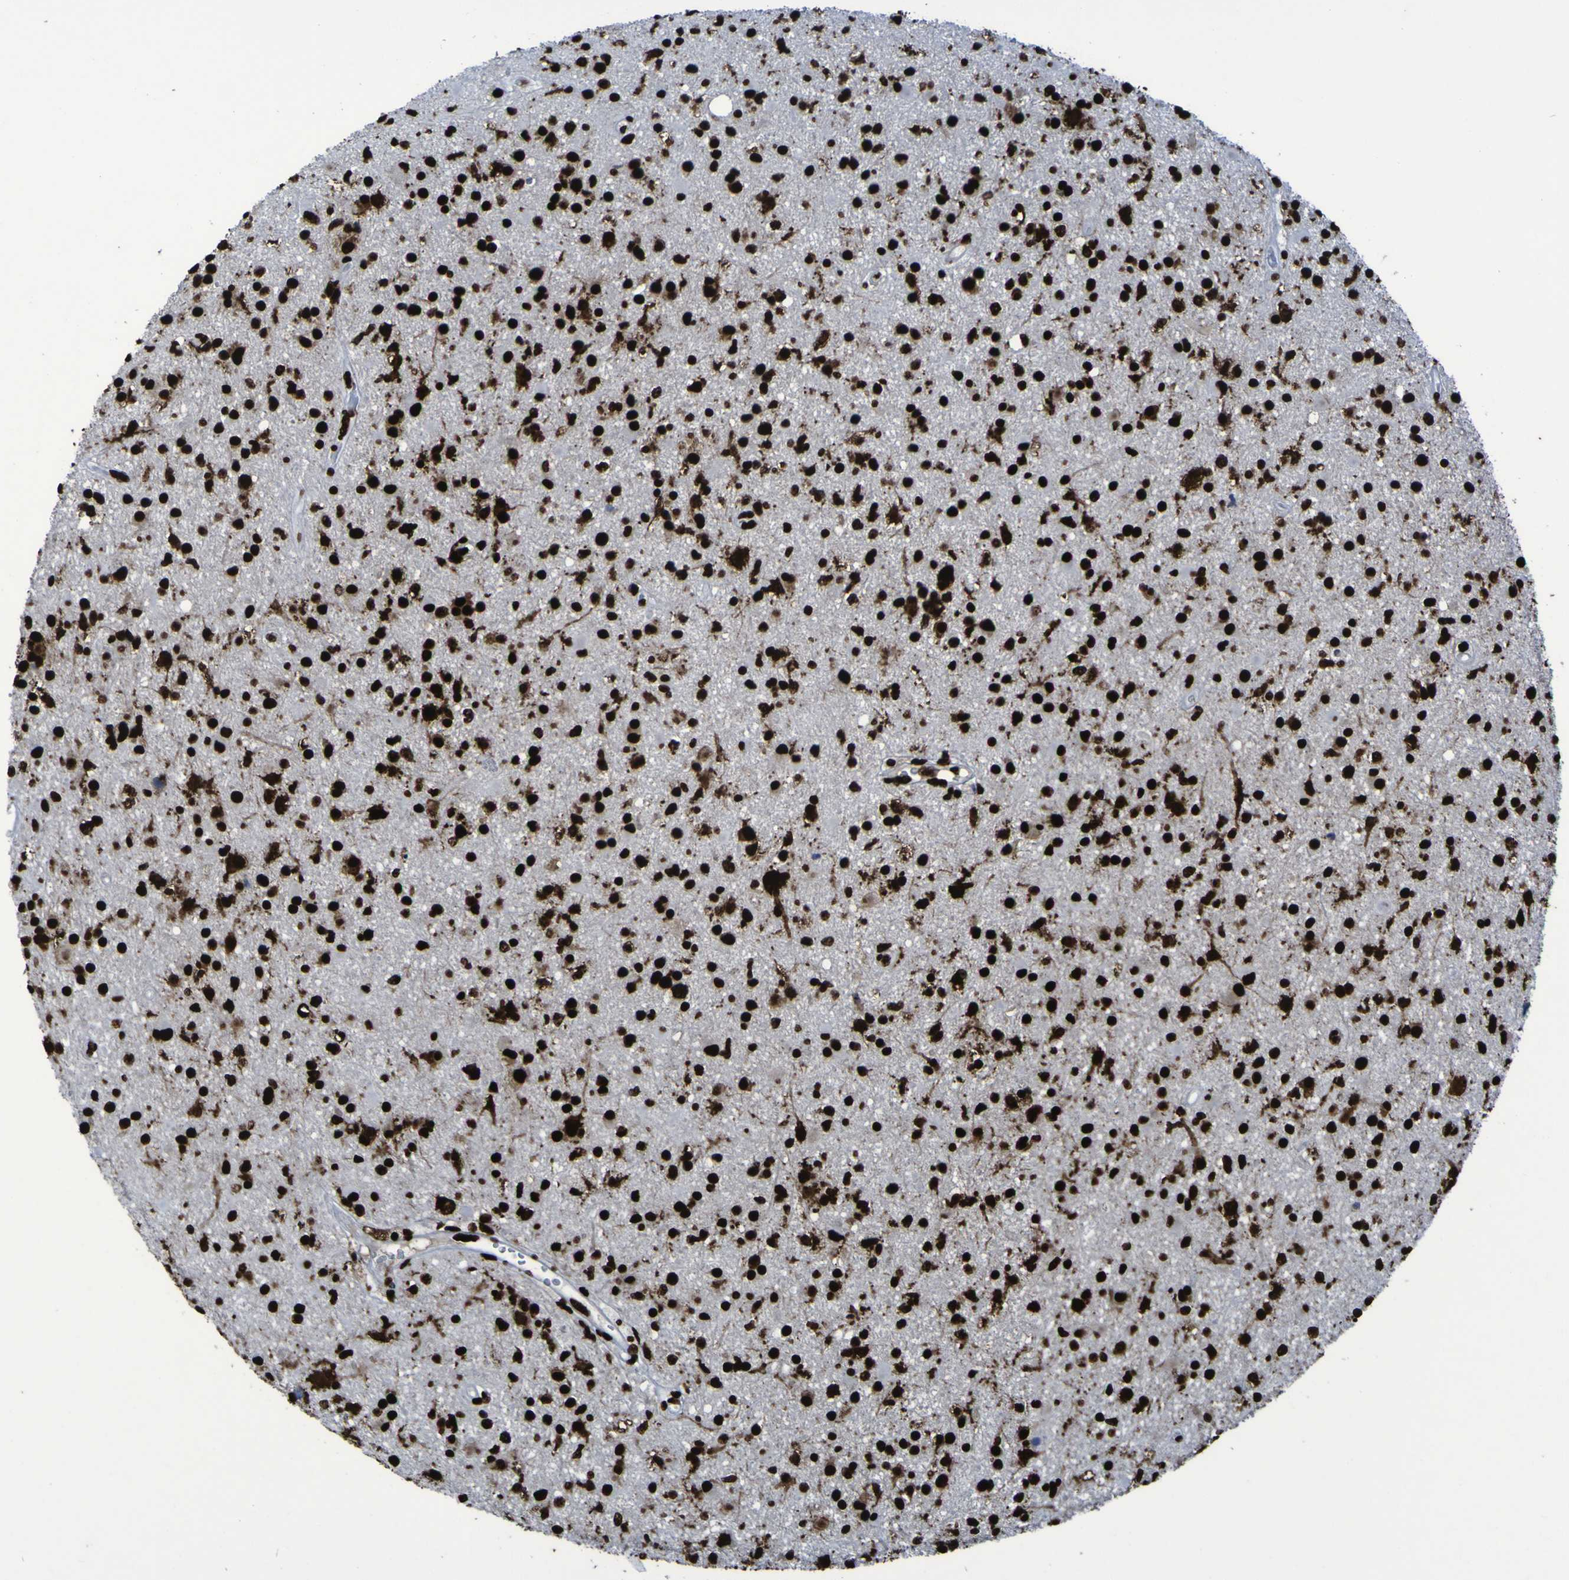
{"staining": {"intensity": "strong", "quantity": ">75%", "location": "nuclear"}, "tissue": "glioma", "cell_type": "Tumor cells", "image_type": "cancer", "snomed": [{"axis": "morphology", "description": "Glioma, malignant, High grade"}, {"axis": "topography", "description": "Brain"}], "caption": "Human glioma stained with a brown dye displays strong nuclear positive staining in approximately >75% of tumor cells.", "gene": "NPM1", "patient": {"sex": "male", "age": 33}}